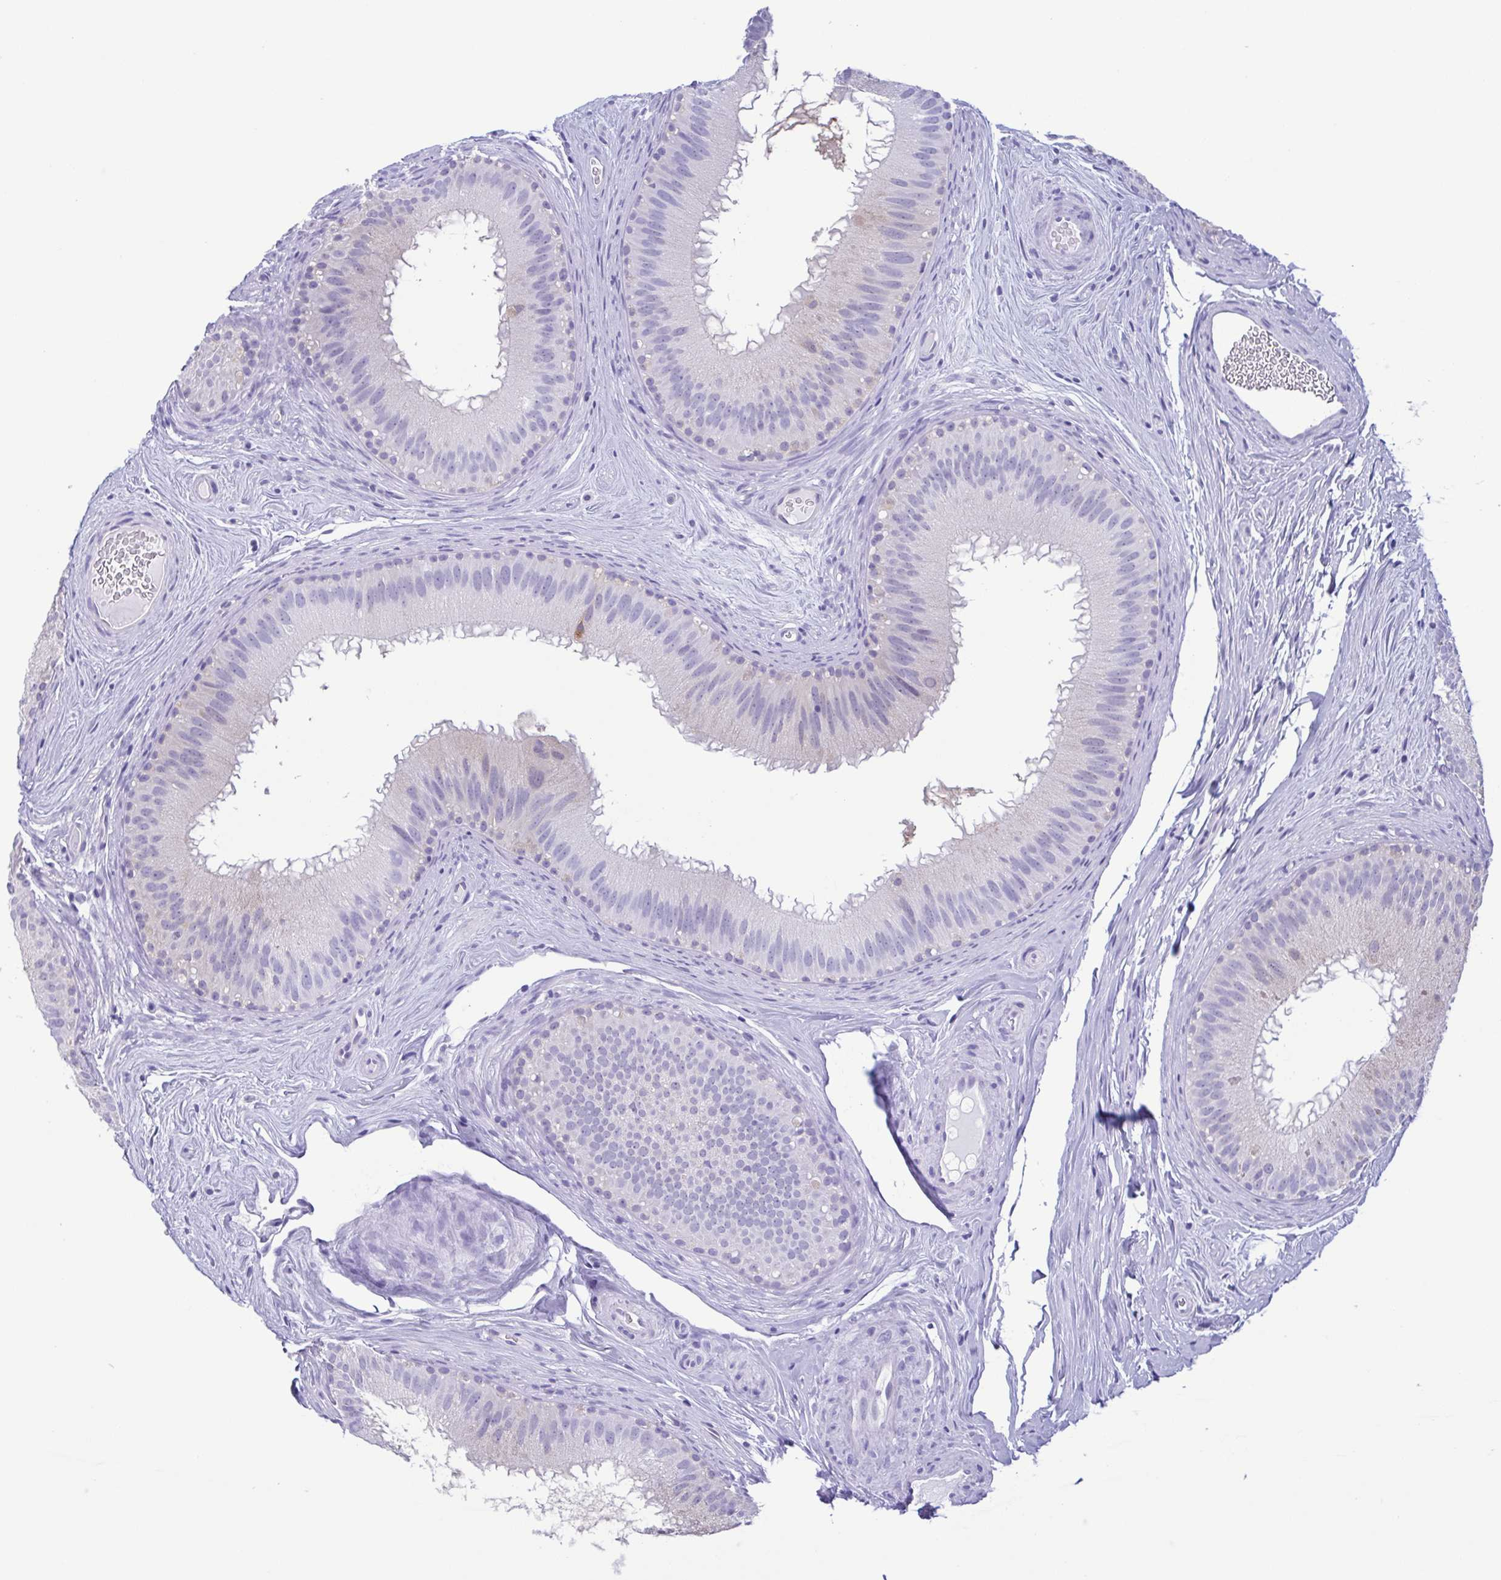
{"staining": {"intensity": "moderate", "quantity": "<25%", "location": "cytoplasmic/membranous"}, "tissue": "epididymis", "cell_type": "Glandular cells", "image_type": "normal", "snomed": [{"axis": "morphology", "description": "Normal tissue, NOS"}, {"axis": "topography", "description": "Epididymis"}], "caption": "Glandular cells show low levels of moderate cytoplasmic/membranous positivity in about <25% of cells in benign epididymis.", "gene": "LDHC", "patient": {"sex": "male", "age": 44}}